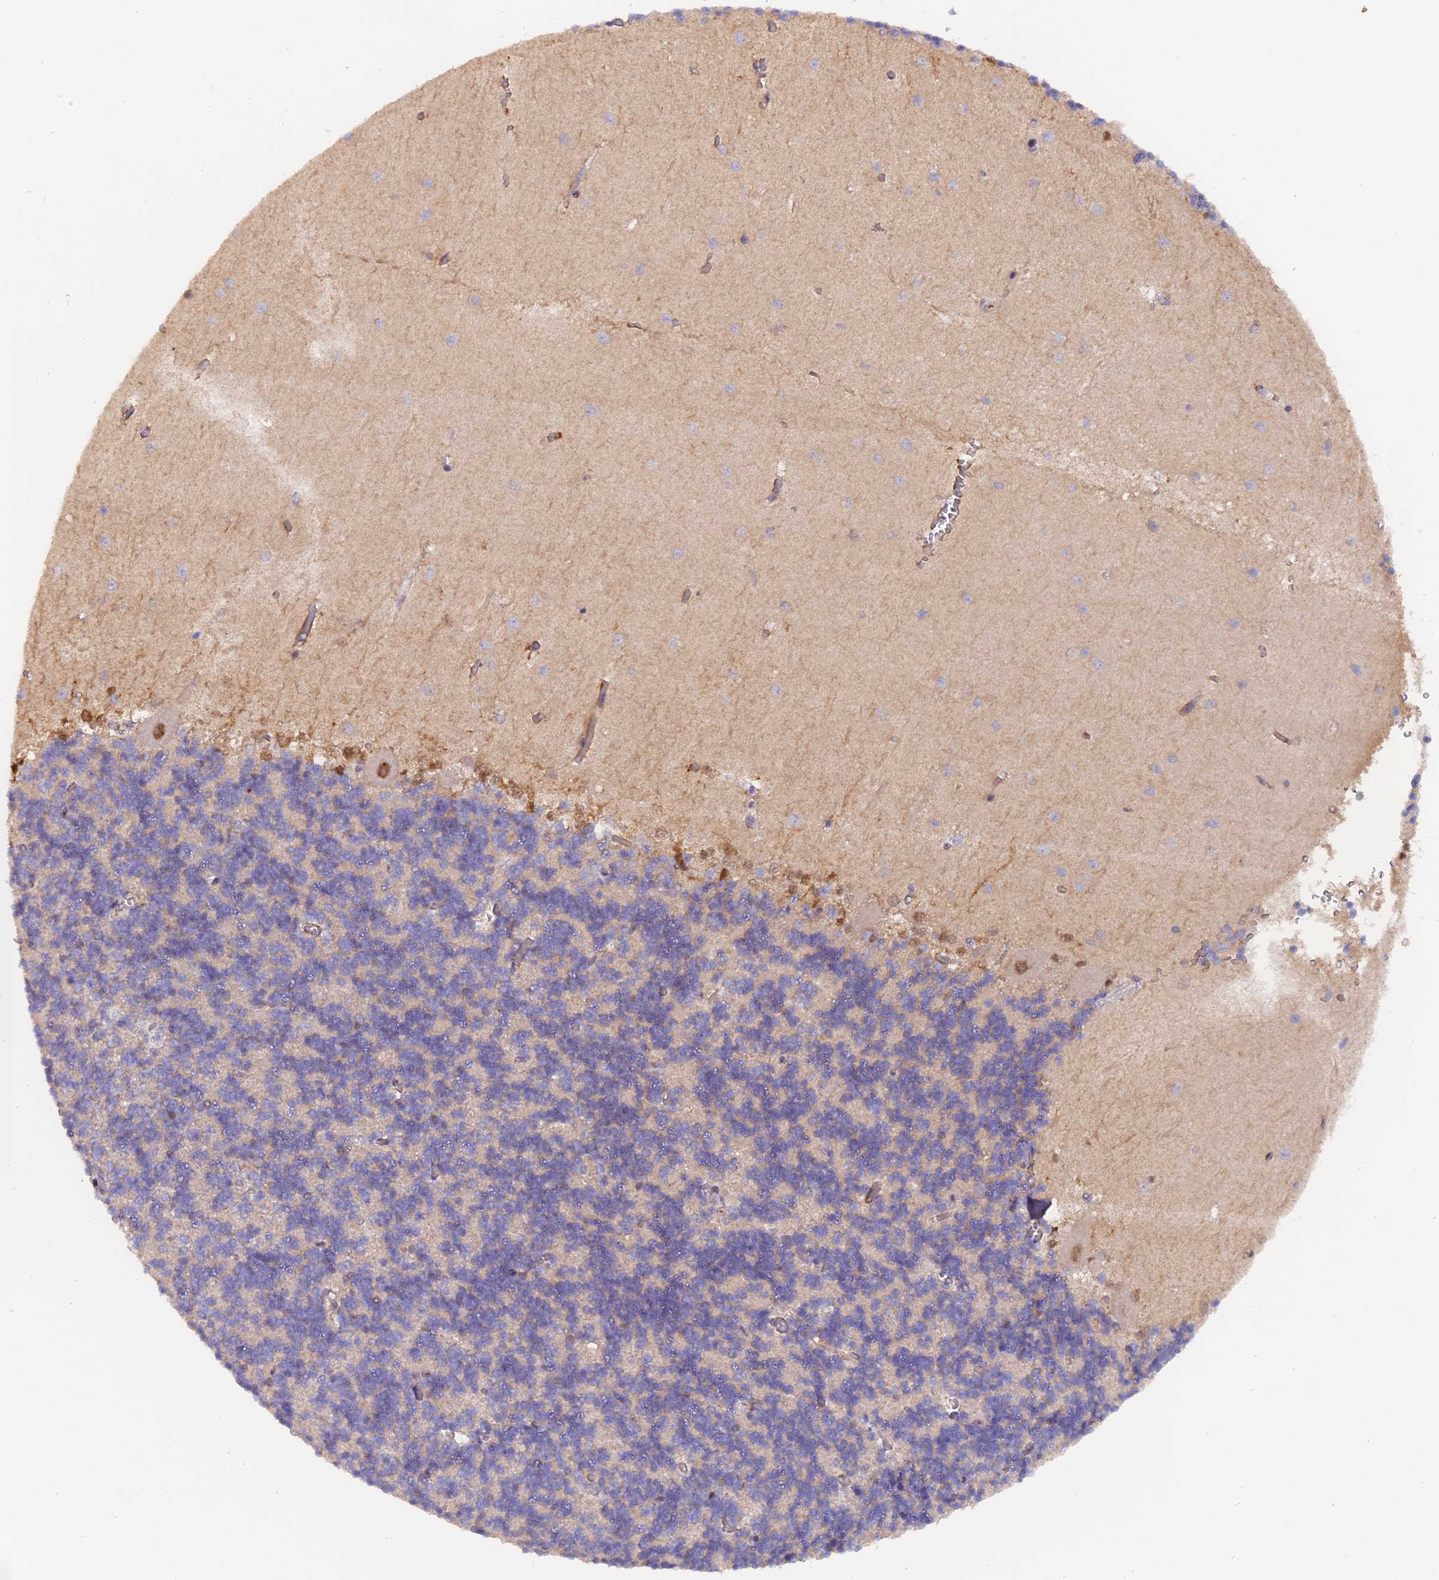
{"staining": {"intensity": "negative", "quantity": "none", "location": "none"}, "tissue": "cerebellum", "cell_type": "Cells in granular layer", "image_type": "normal", "snomed": [{"axis": "morphology", "description": "Normal tissue, NOS"}, {"axis": "topography", "description": "Cerebellum"}], "caption": "IHC histopathology image of normal cerebellum: cerebellum stained with DAB displays no significant protein staining in cells in granular layer. The staining is performed using DAB brown chromogen with nuclei counter-stained in using hematoxylin.", "gene": "FAM118B", "patient": {"sex": "male", "age": 37}}